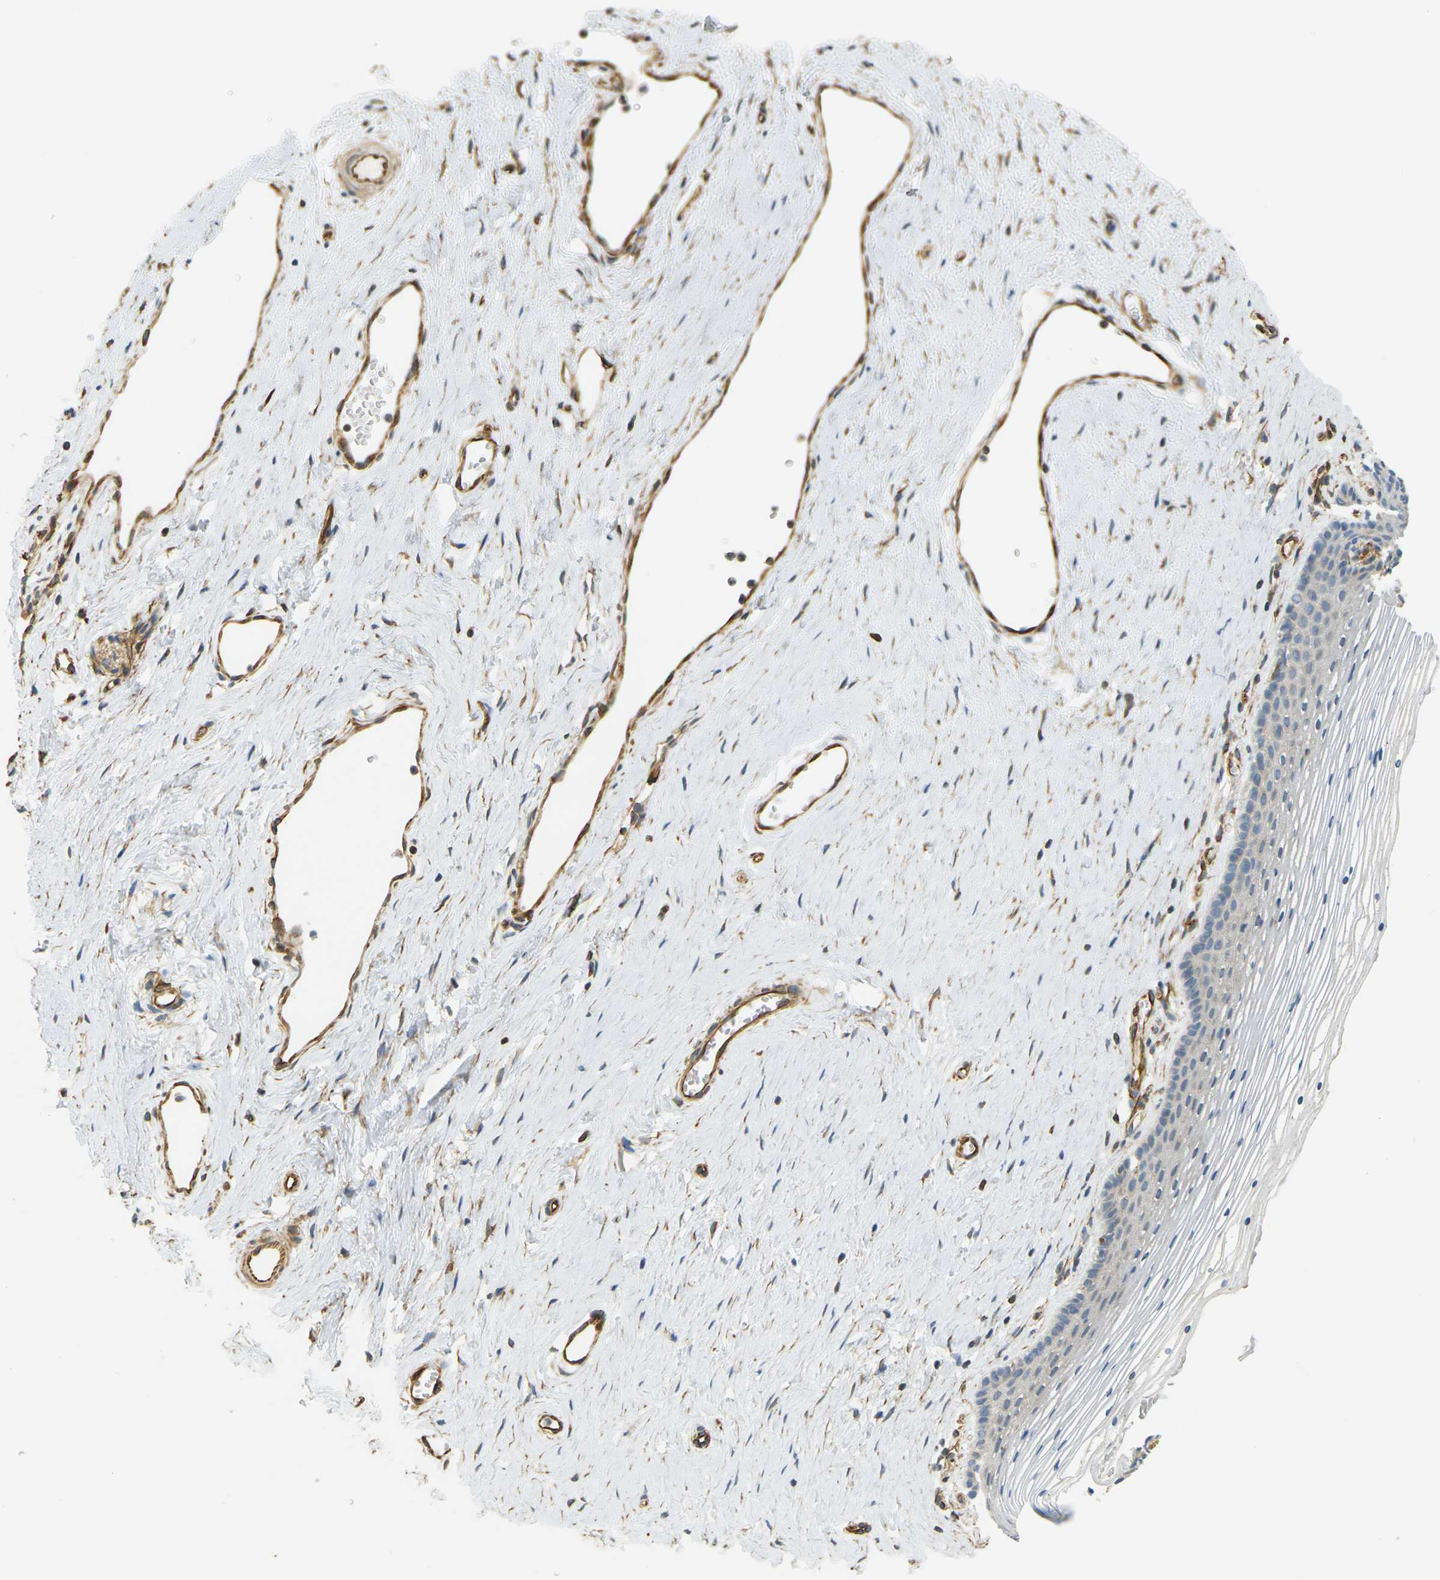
{"staining": {"intensity": "negative", "quantity": "none", "location": "none"}, "tissue": "vagina", "cell_type": "Squamous epithelial cells", "image_type": "normal", "snomed": [{"axis": "morphology", "description": "Normal tissue, NOS"}, {"axis": "topography", "description": "Vagina"}], "caption": "DAB immunohistochemical staining of benign vagina shows no significant positivity in squamous epithelial cells.", "gene": "CYTH3", "patient": {"sex": "female", "age": 32}}